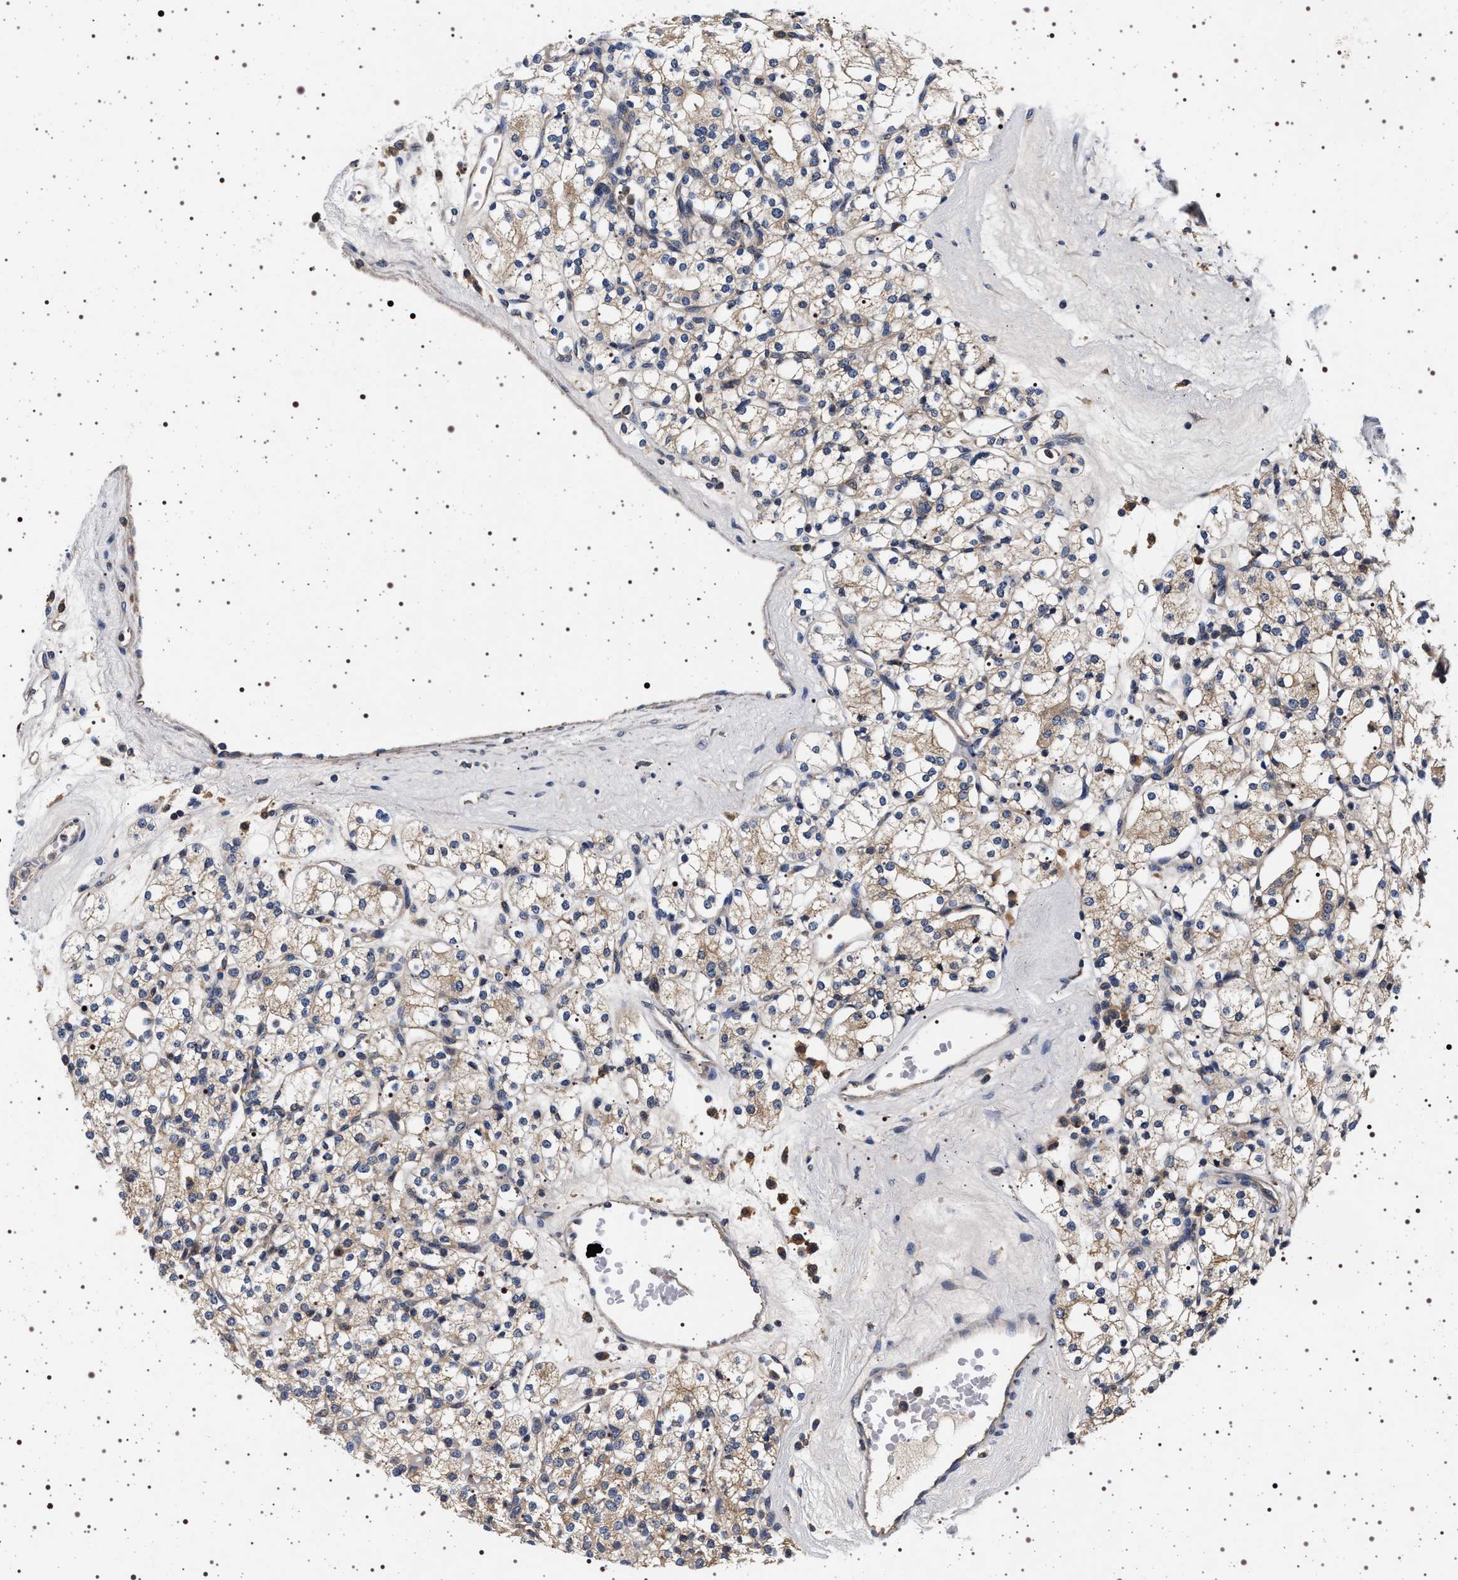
{"staining": {"intensity": "weak", "quantity": "<25%", "location": "cytoplasmic/membranous"}, "tissue": "renal cancer", "cell_type": "Tumor cells", "image_type": "cancer", "snomed": [{"axis": "morphology", "description": "Adenocarcinoma, NOS"}, {"axis": "topography", "description": "Kidney"}], "caption": "Immunohistochemical staining of renal cancer reveals no significant expression in tumor cells.", "gene": "DCBLD2", "patient": {"sex": "male", "age": 77}}